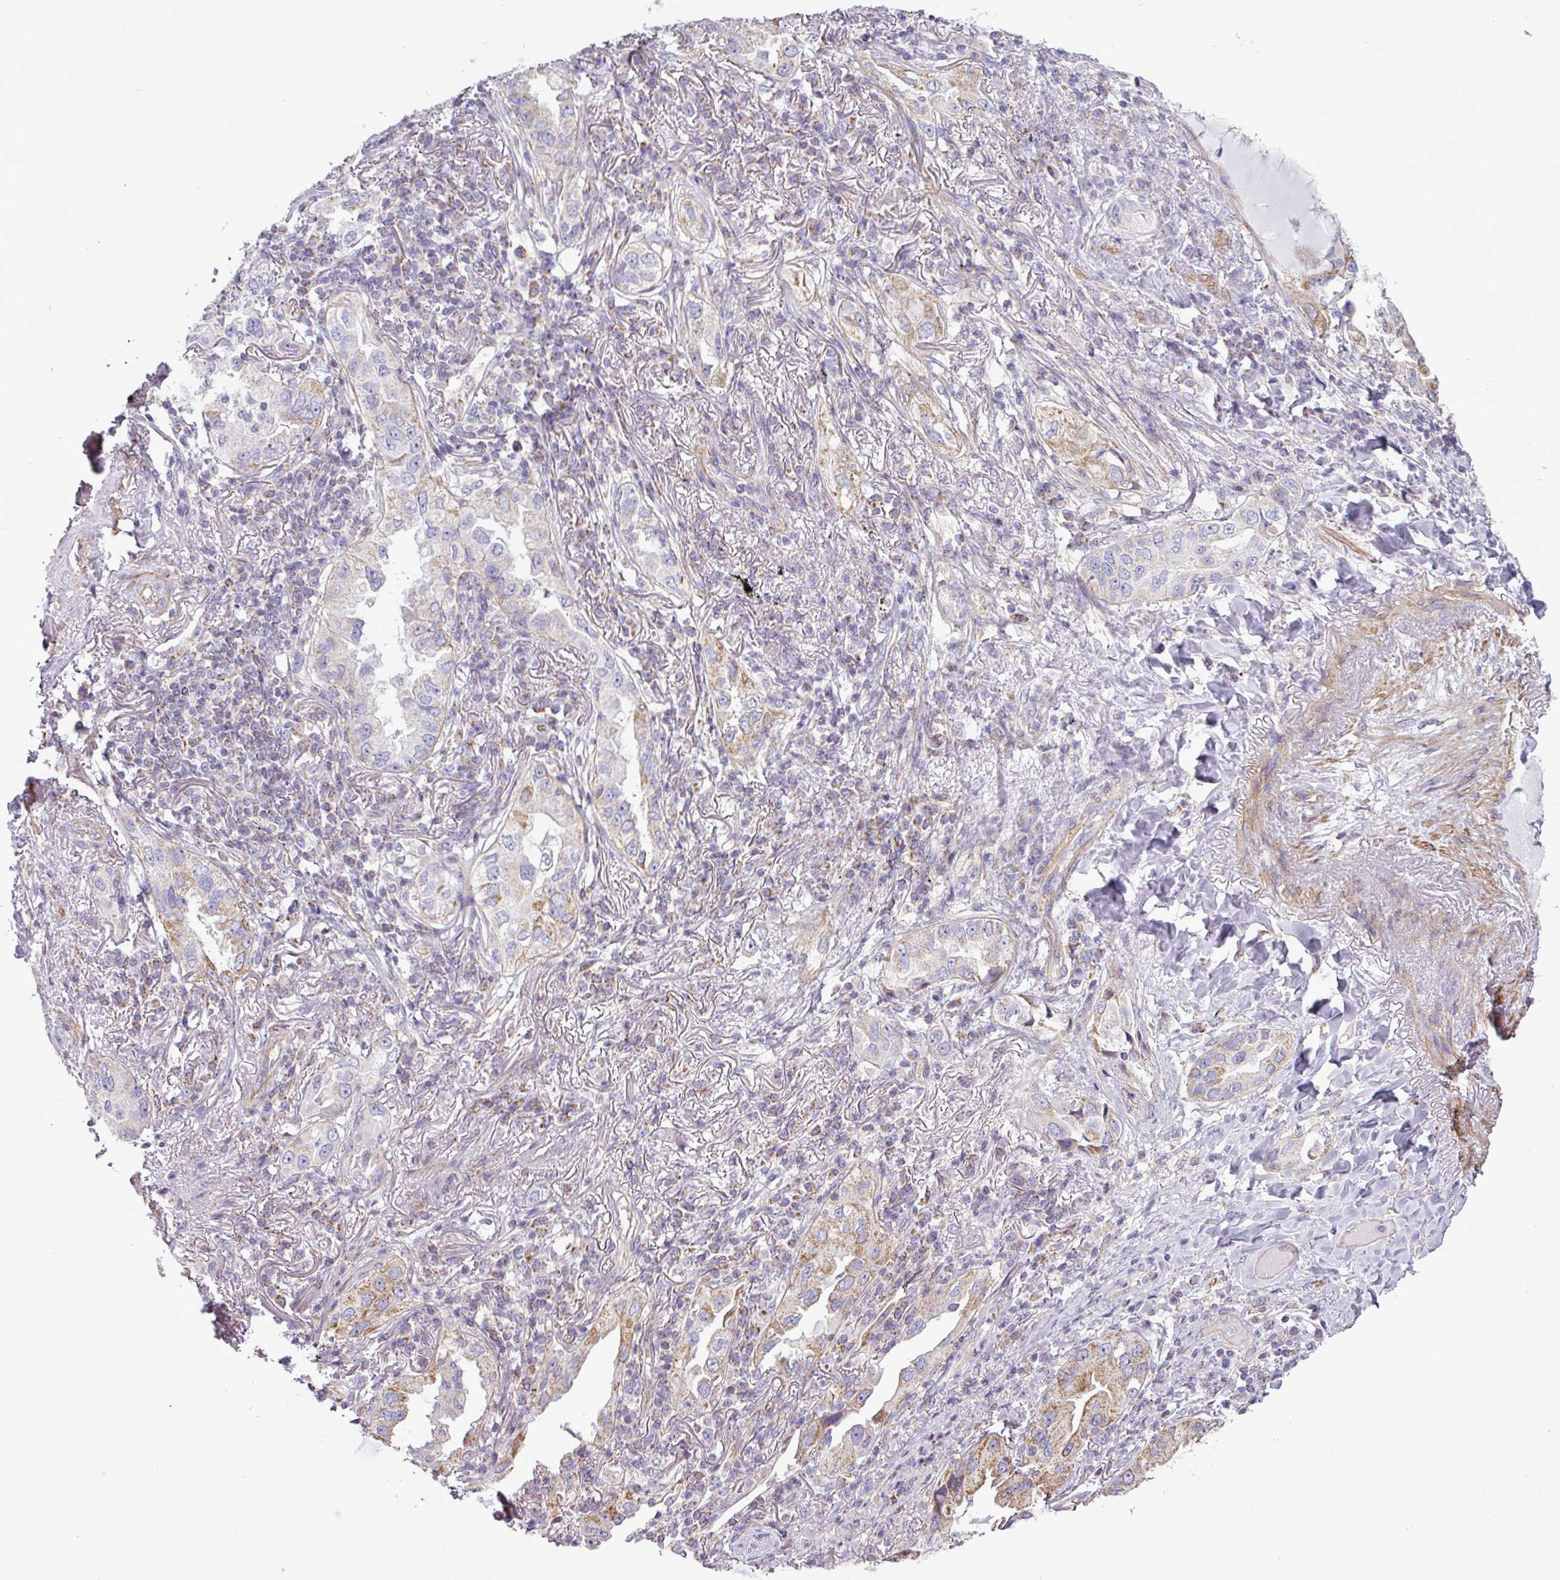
{"staining": {"intensity": "moderate", "quantity": "<25%", "location": "cytoplasmic/membranous"}, "tissue": "lung cancer", "cell_type": "Tumor cells", "image_type": "cancer", "snomed": [{"axis": "morphology", "description": "Adenocarcinoma, NOS"}, {"axis": "topography", "description": "Lung"}], "caption": "Human lung cancer (adenocarcinoma) stained with a brown dye displays moderate cytoplasmic/membranous positive staining in about <25% of tumor cells.", "gene": "BTN2A2", "patient": {"sex": "female", "age": 69}}